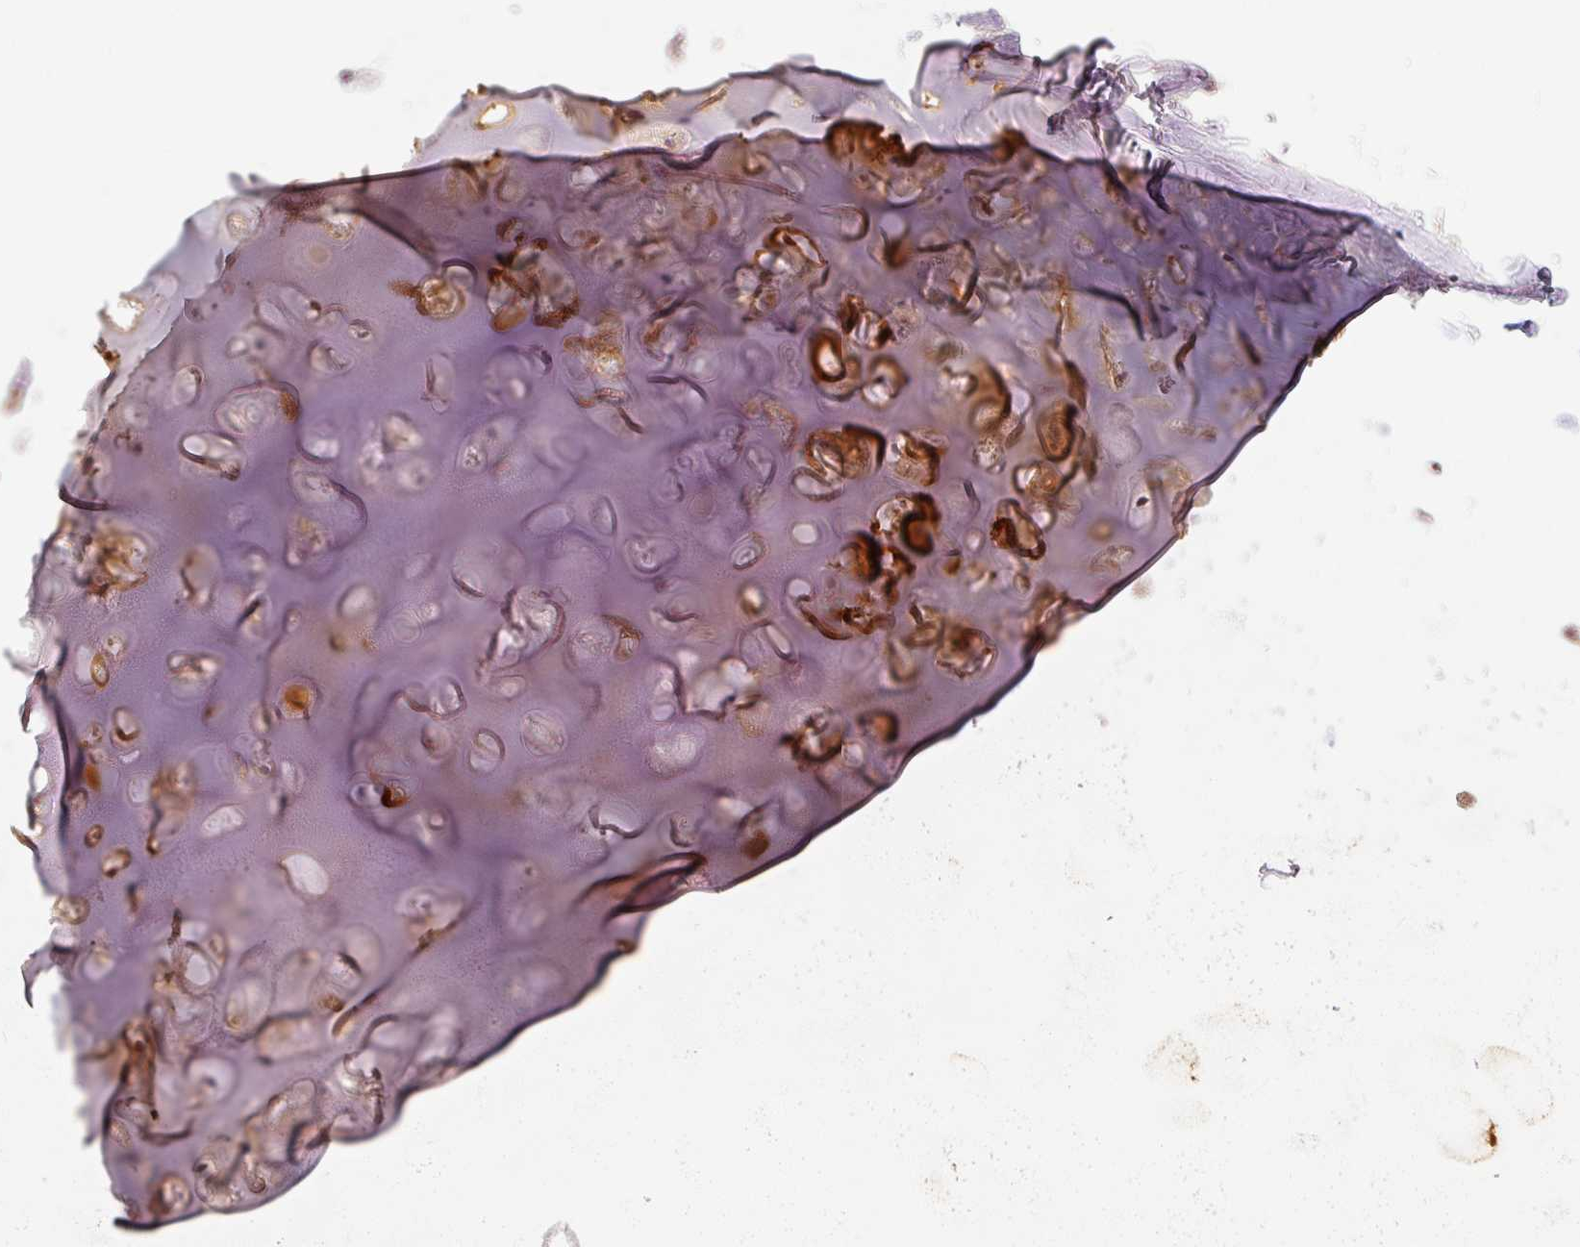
{"staining": {"intensity": "strong", "quantity": "25%-75%", "location": "cytoplasmic/membranous"}, "tissue": "soft tissue", "cell_type": "Chondrocytes", "image_type": "normal", "snomed": [{"axis": "morphology", "description": "Normal tissue, NOS"}, {"axis": "topography", "description": "Cartilage tissue"}, {"axis": "topography", "description": "Nasopharynx"}, {"axis": "topography", "description": "Thyroid gland"}], "caption": "The micrograph reveals immunohistochemical staining of benign soft tissue. There is strong cytoplasmic/membranous positivity is appreciated in about 25%-75% of chondrocytes.", "gene": "RB1CC1", "patient": {"sex": "male", "age": 63}}